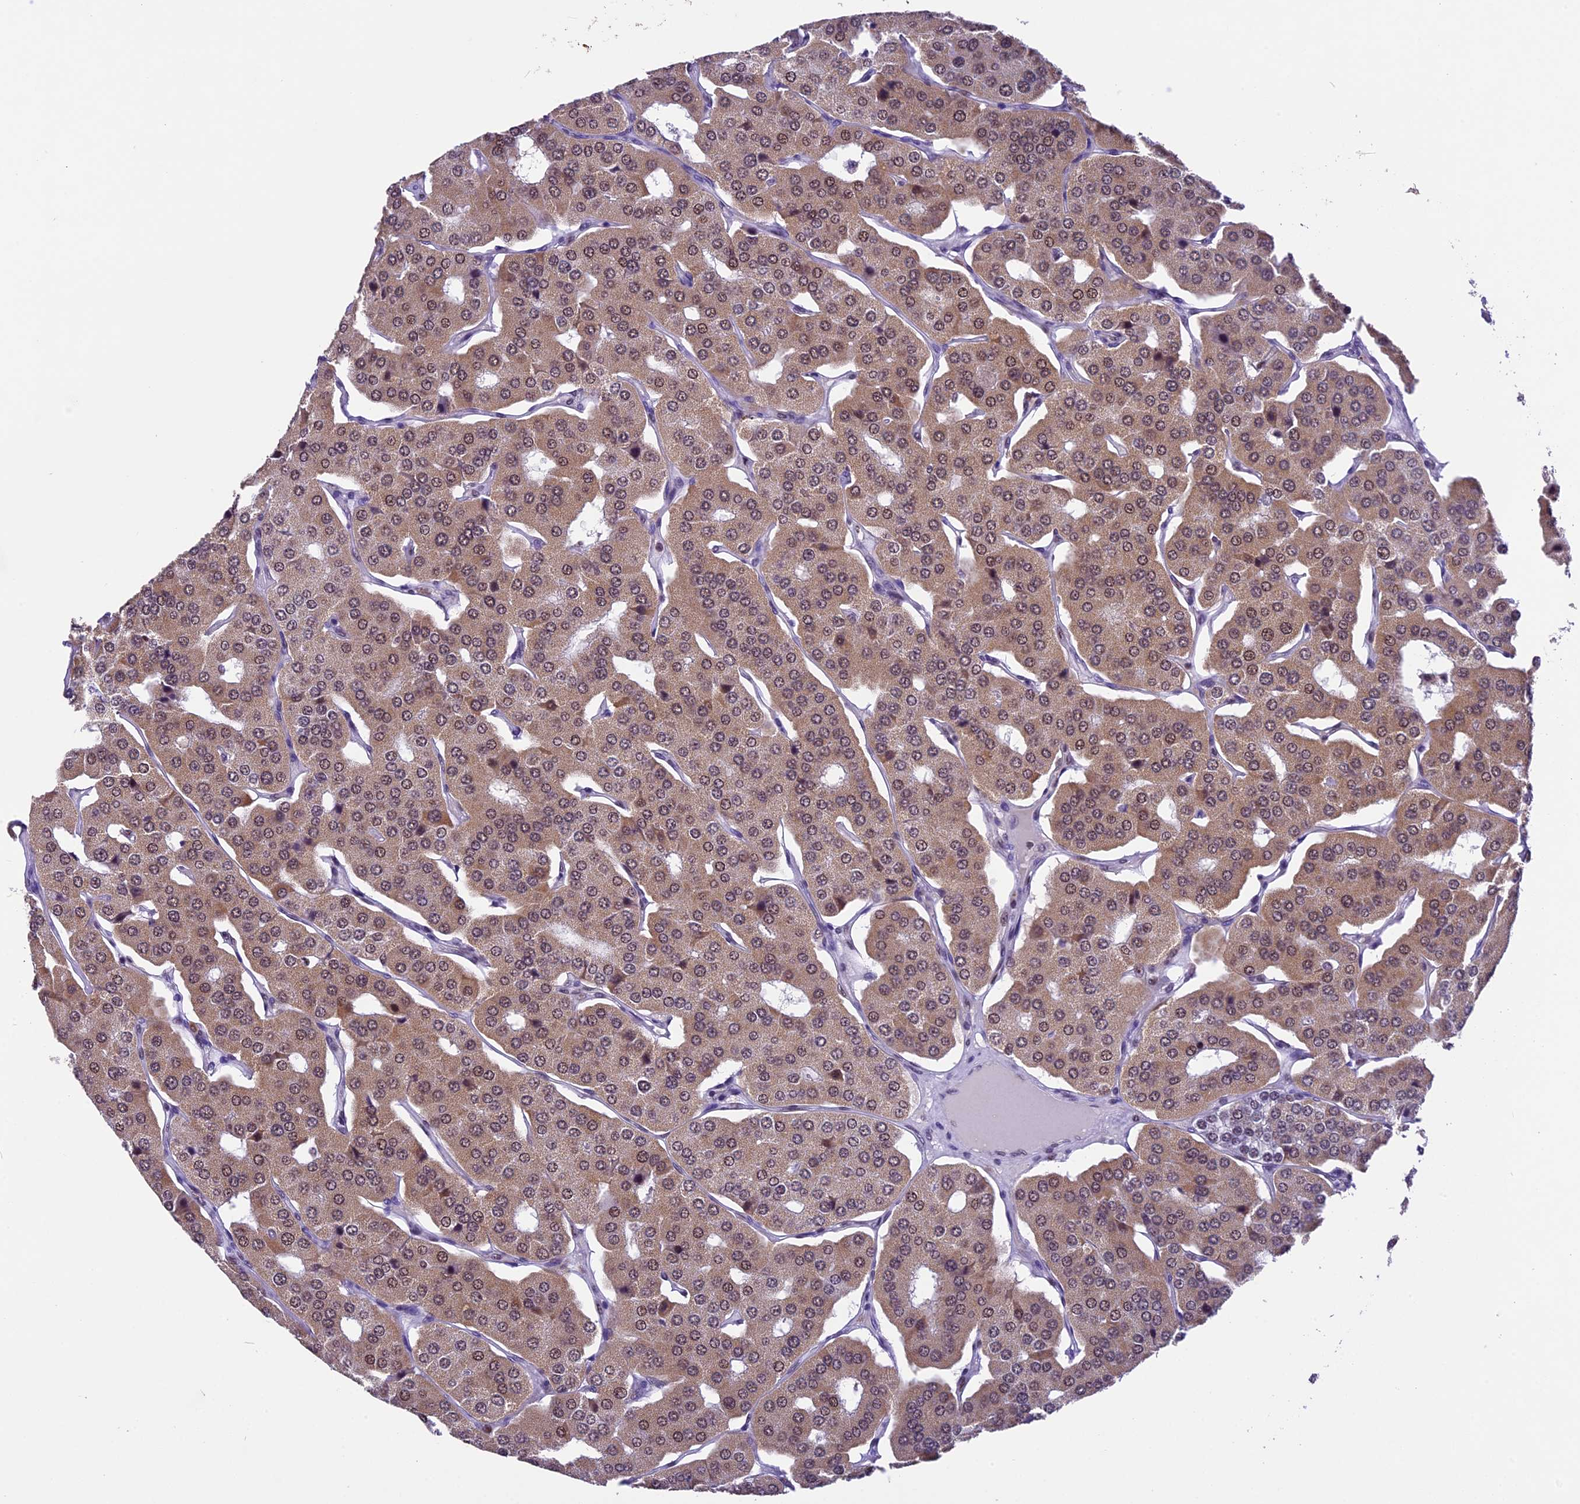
{"staining": {"intensity": "moderate", "quantity": ">75%", "location": "cytoplasmic/membranous,nuclear"}, "tissue": "parathyroid gland", "cell_type": "Glandular cells", "image_type": "normal", "snomed": [{"axis": "morphology", "description": "Normal tissue, NOS"}, {"axis": "morphology", "description": "Adenoma, NOS"}, {"axis": "topography", "description": "Parathyroid gland"}], "caption": "About >75% of glandular cells in unremarkable human parathyroid gland demonstrate moderate cytoplasmic/membranous,nuclear protein expression as visualized by brown immunohistochemical staining.", "gene": "CARS2", "patient": {"sex": "female", "age": 86}}